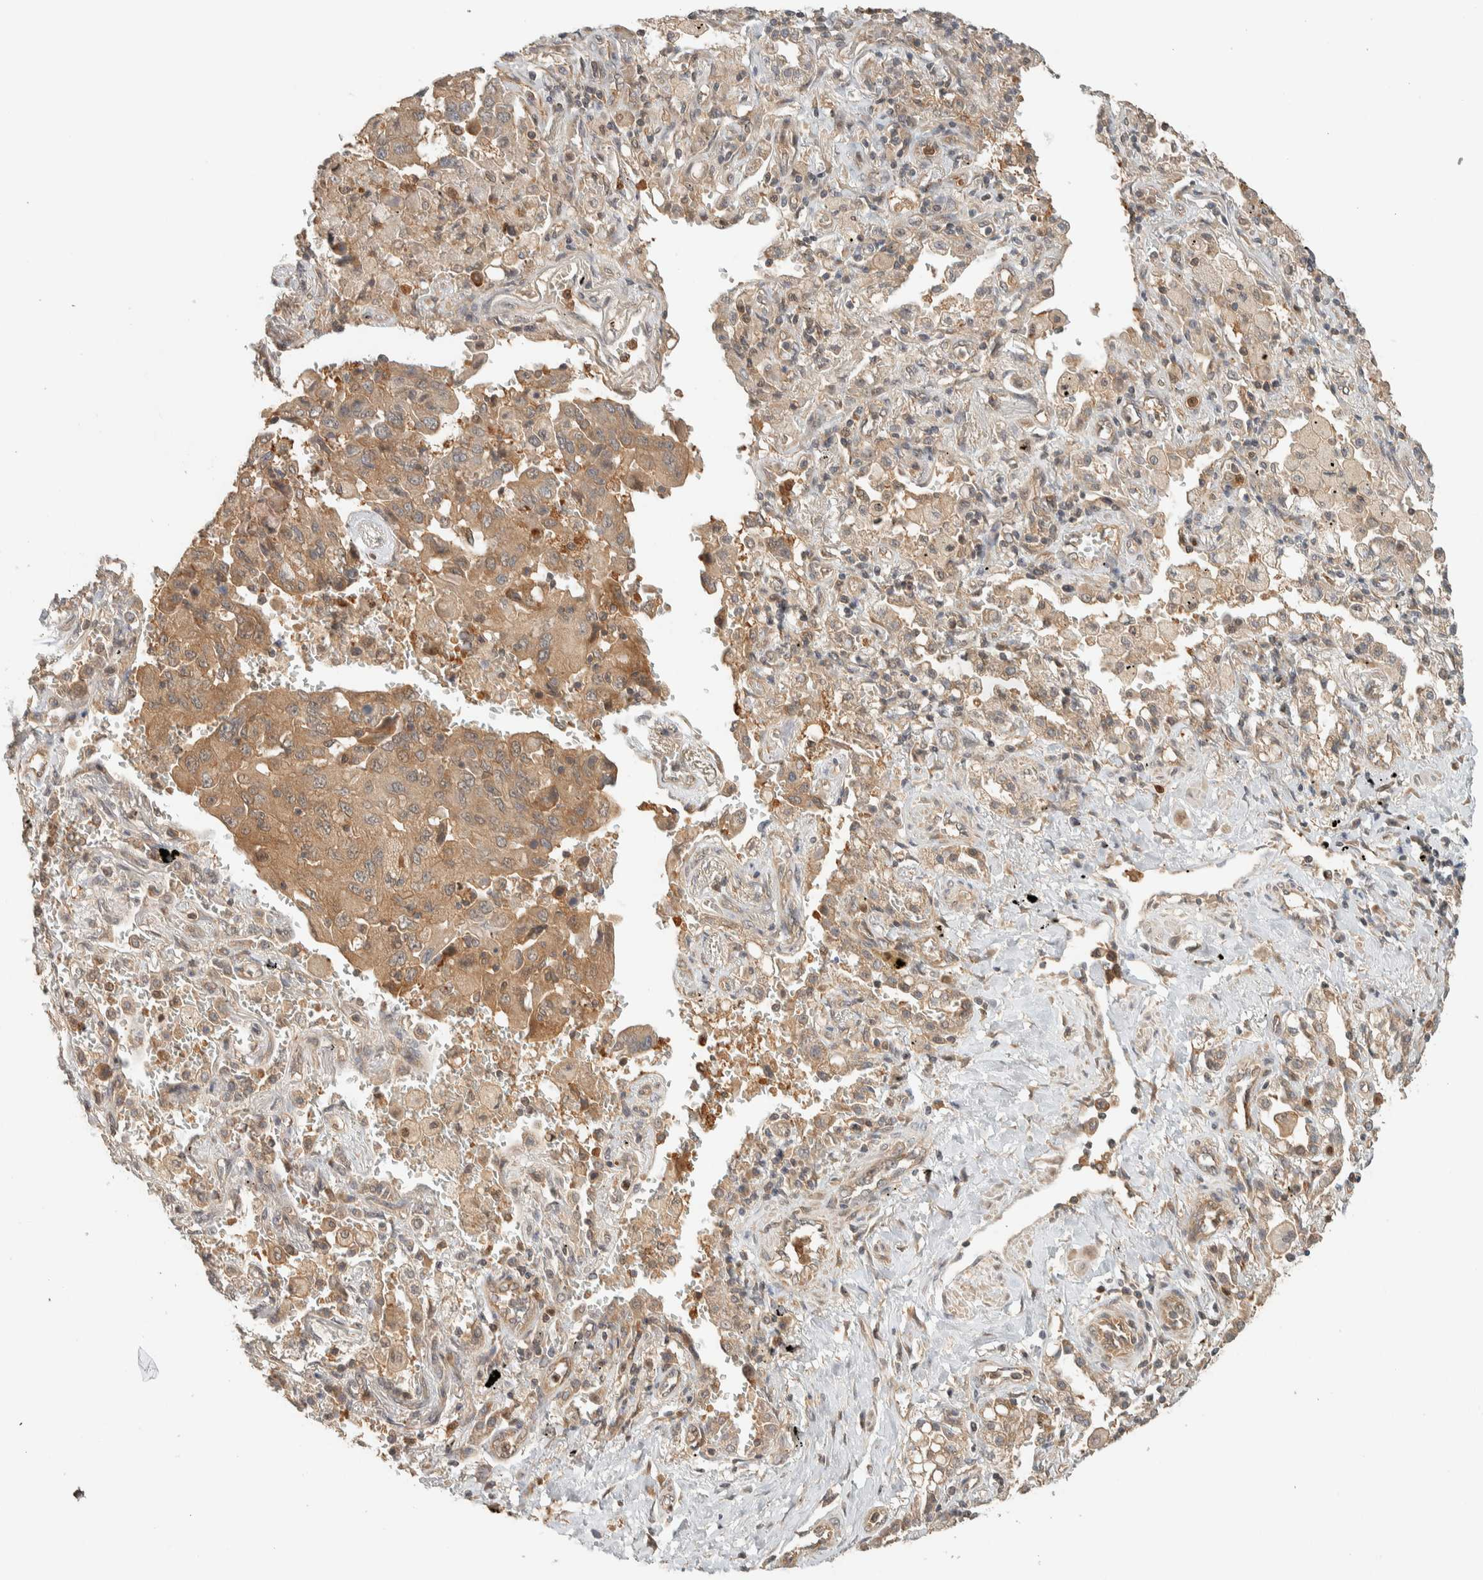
{"staining": {"intensity": "moderate", "quantity": ">75%", "location": "cytoplasmic/membranous"}, "tissue": "lung cancer", "cell_type": "Tumor cells", "image_type": "cancer", "snomed": [{"axis": "morphology", "description": "Adenocarcinoma, NOS"}, {"axis": "topography", "description": "Lung"}], "caption": "Lung adenocarcinoma stained for a protein displays moderate cytoplasmic/membranous positivity in tumor cells.", "gene": "ADSS2", "patient": {"sex": "female", "age": 65}}